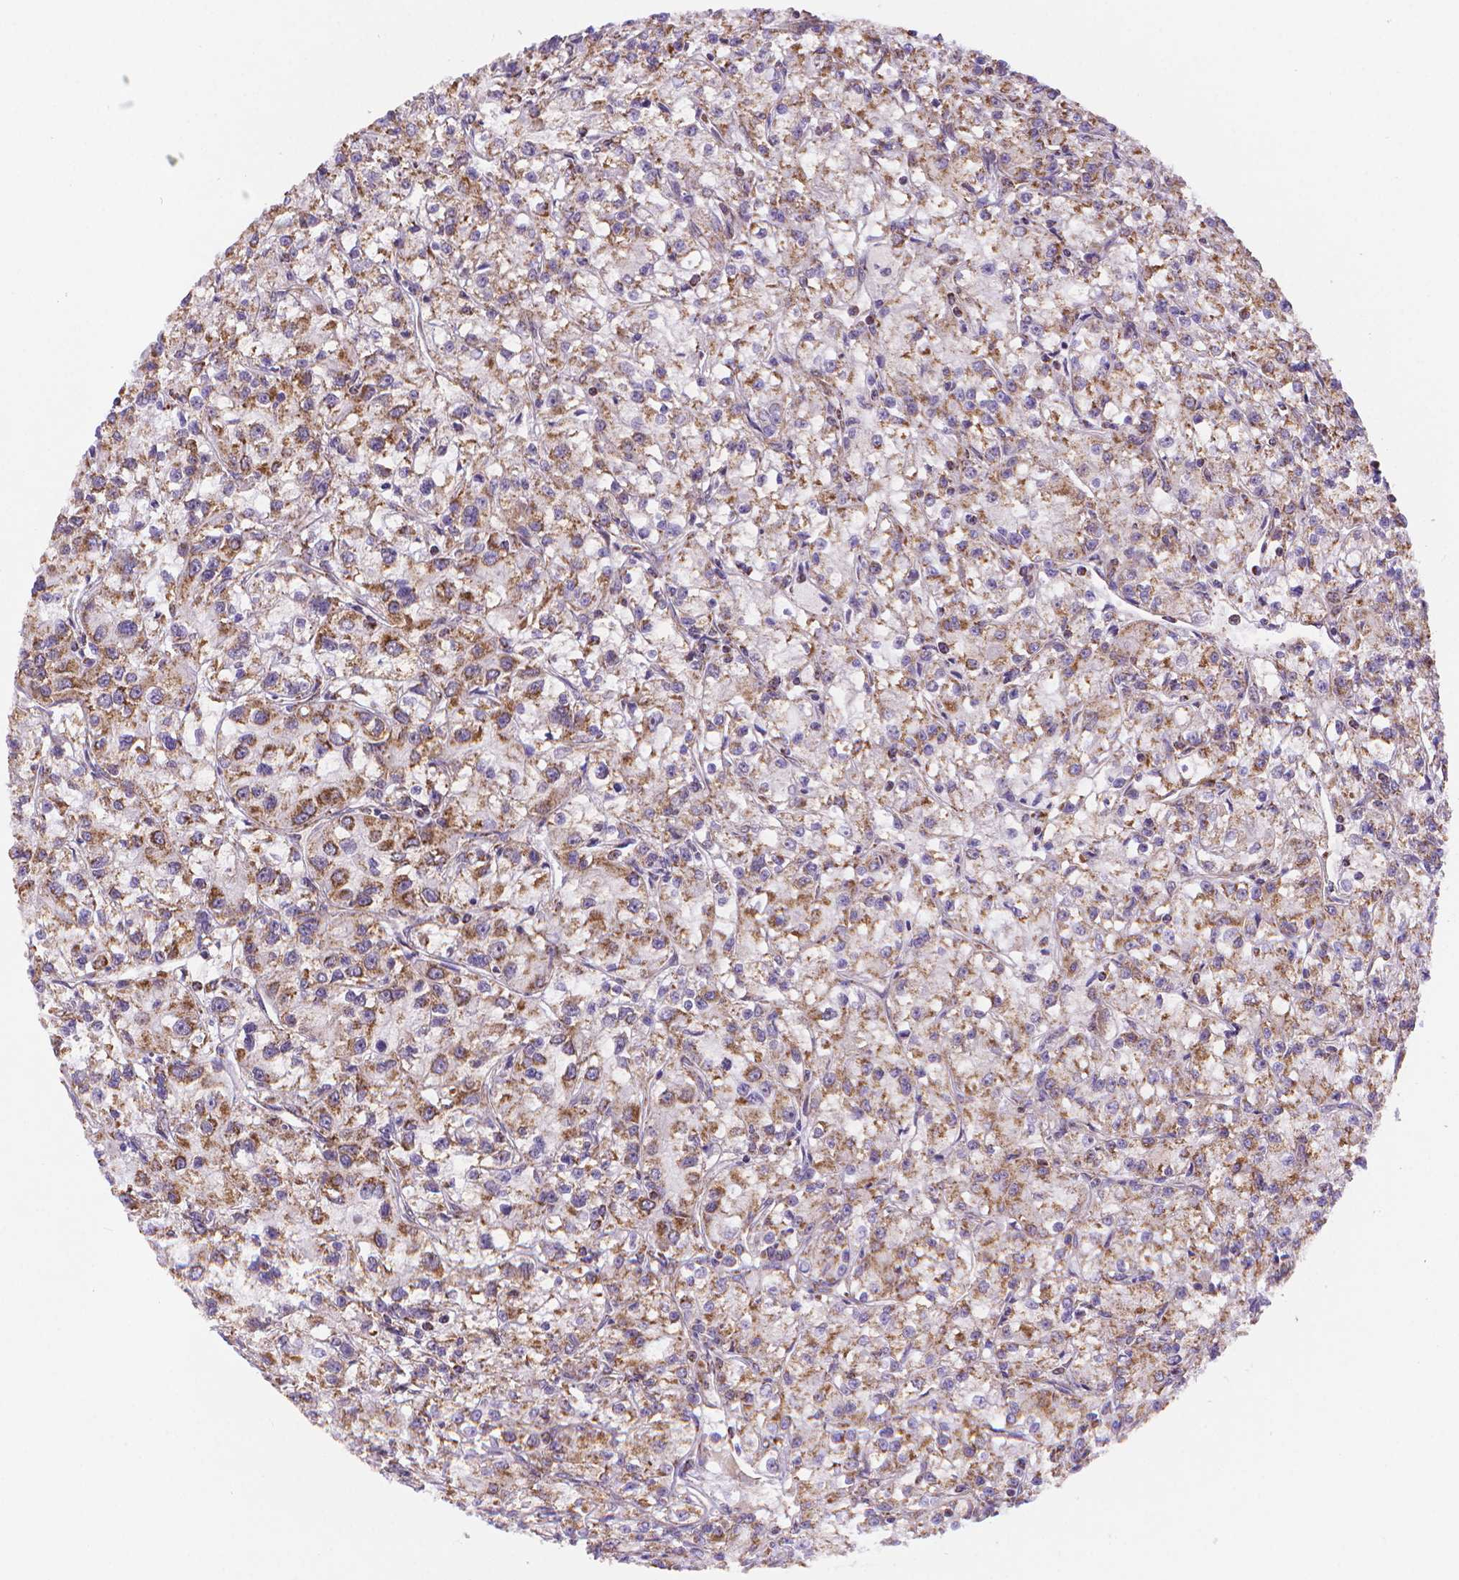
{"staining": {"intensity": "moderate", "quantity": "25%-75%", "location": "cytoplasmic/membranous"}, "tissue": "renal cancer", "cell_type": "Tumor cells", "image_type": "cancer", "snomed": [{"axis": "morphology", "description": "Adenocarcinoma, NOS"}, {"axis": "topography", "description": "Kidney"}], "caption": "A micrograph of renal cancer (adenocarcinoma) stained for a protein displays moderate cytoplasmic/membranous brown staining in tumor cells.", "gene": "CYYR1", "patient": {"sex": "female", "age": 59}}